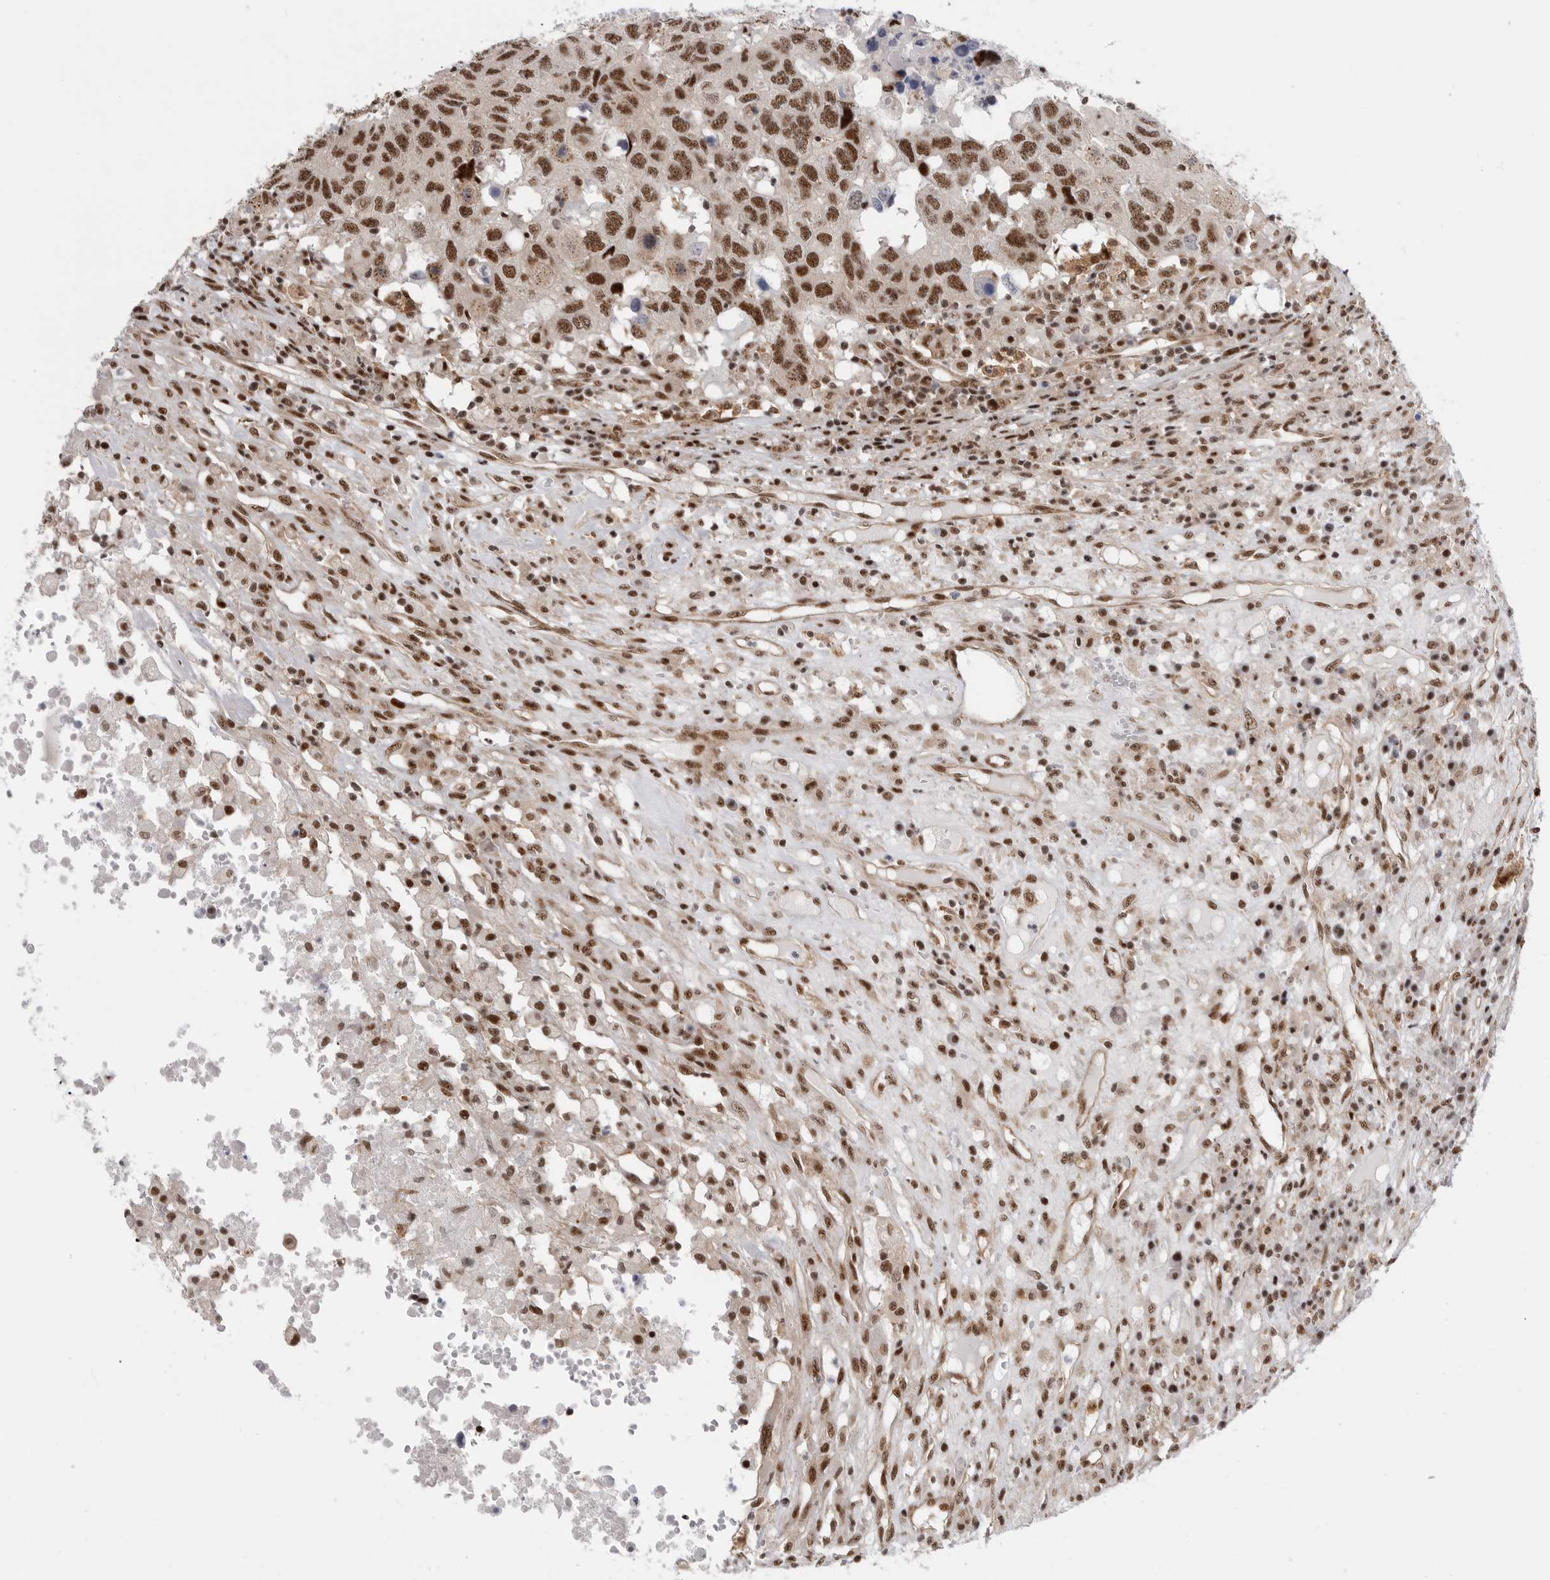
{"staining": {"intensity": "strong", "quantity": ">75%", "location": "nuclear"}, "tissue": "head and neck cancer", "cell_type": "Tumor cells", "image_type": "cancer", "snomed": [{"axis": "morphology", "description": "Squamous cell carcinoma, NOS"}, {"axis": "topography", "description": "Head-Neck"}], "caption": "This is an image of immunohistochemistry staining of head and neck cancer, which shows strong staining in the nuclear of tumor cells.", "gene": "GPATCH2", "patient": {"sex": "male", "age": 66}}